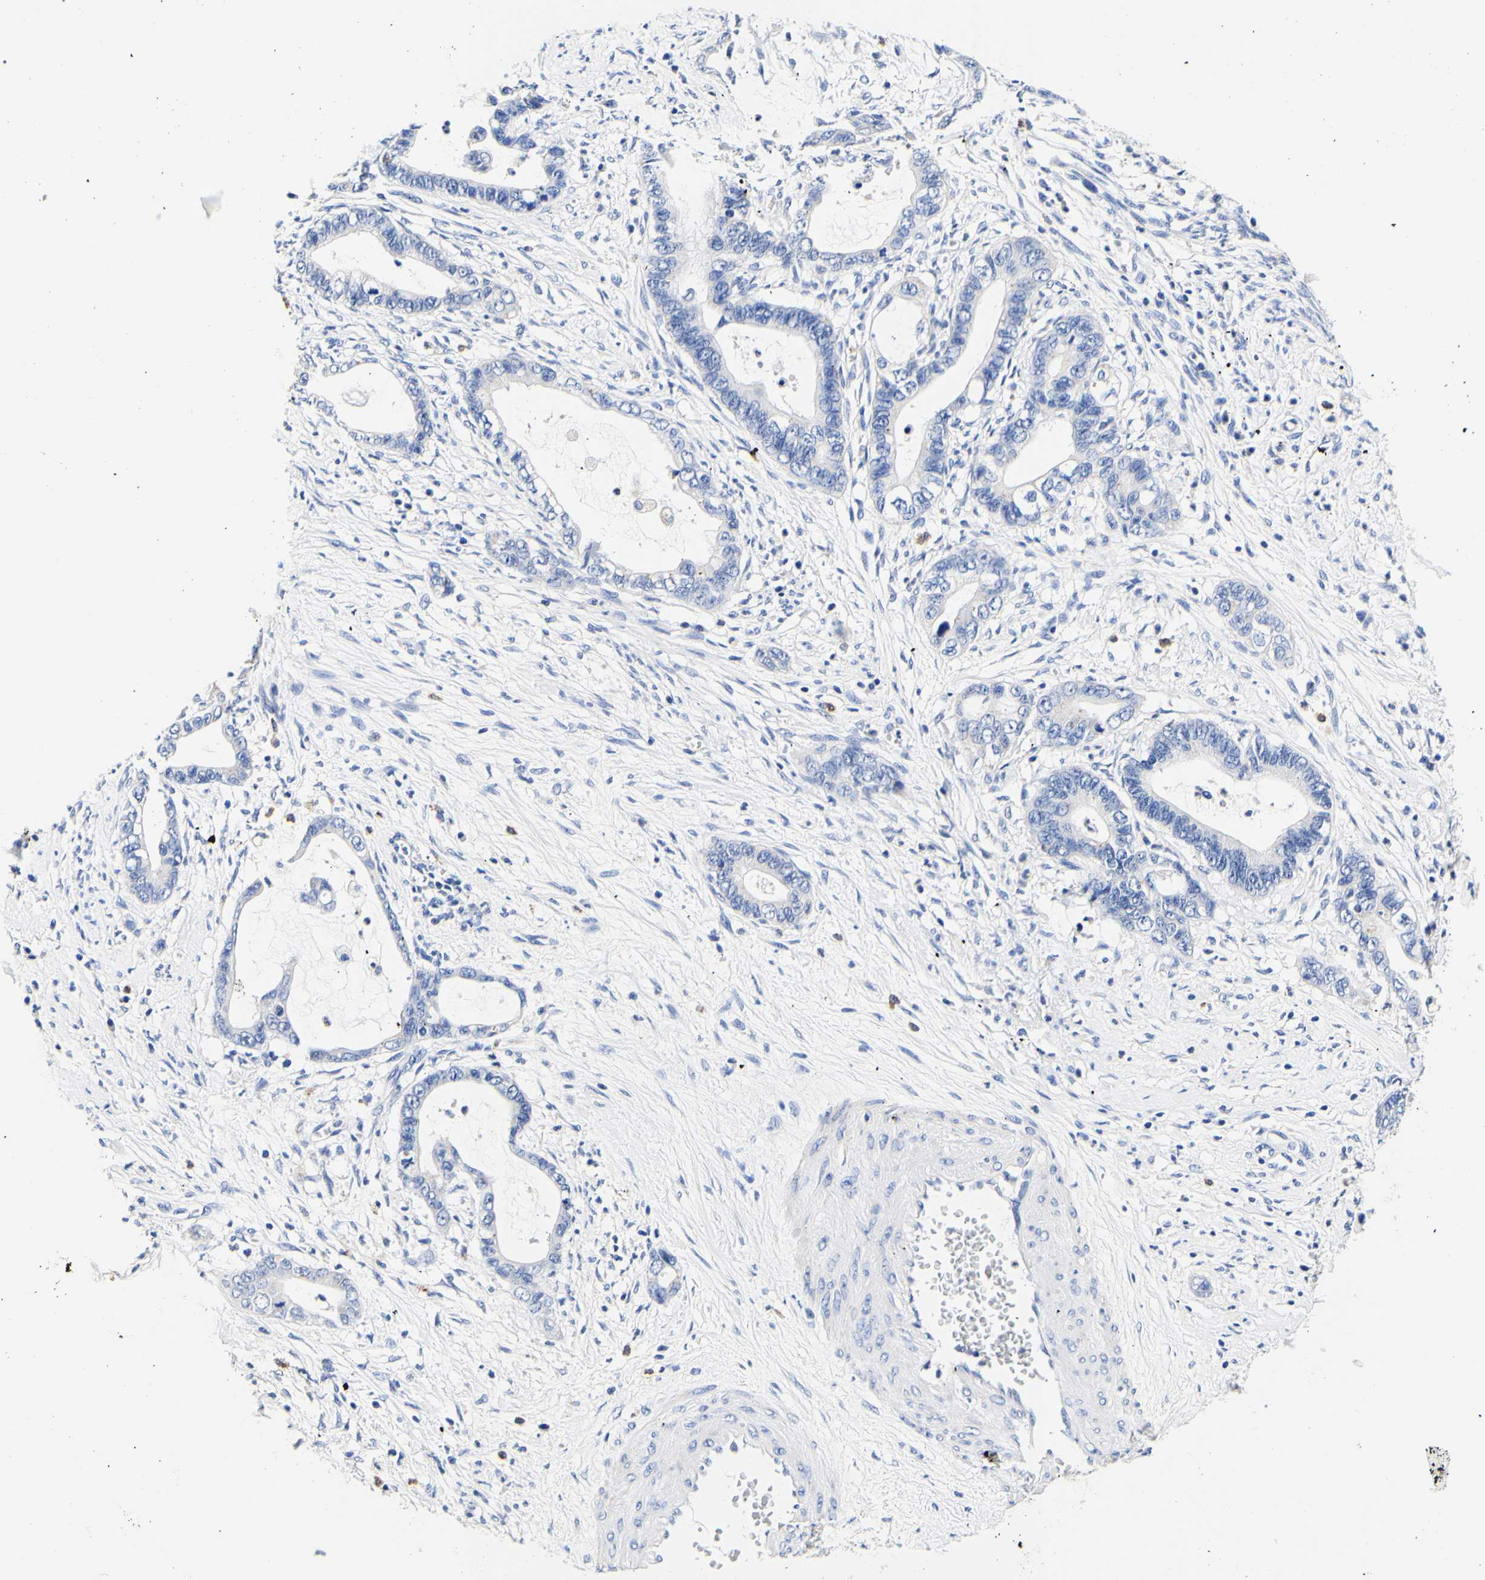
{"staining": {"intensity": "negative", "quantity": "none", "location": "none"}, "tissue": "cervical cancer", "cell_type": "Tumor cells", "image_type": "cancer", "snomed": [{"axis": "morphology", "description": "Adenocarcinoma, NOS"}, {"axis": "topography", "description": "Cervix"}], "caption": "Immunohistochemistry of human cervical cancer demonstrates no staining in tumor cells.", "gene": "CAMK4", "patient": {"sex": "female", "age": 44}}